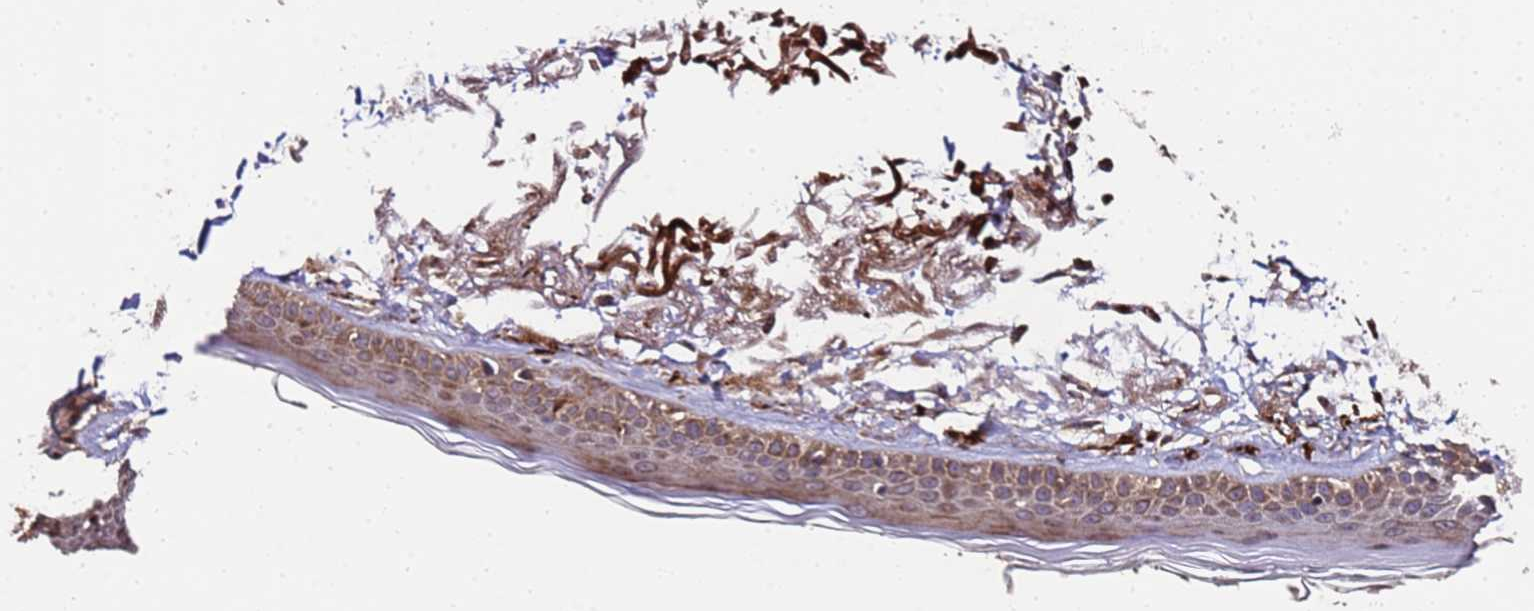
{"staining": {"intensity": "moderate", "quantity": ">75%", "location": "cytoplasmic/membranous"}, "tissue": "skin", "cell_type": "Fibroblasts", "image_type": "normal", "snomed": [{"axis": "morphology", "description": "Normal tissue, NOS"}, {"axis": "topography", "description": "Skin"}, {"axis": "topography", "description": "Skeletal muscle"}], "caption": "Immunohistochemistry (DAB (3,3'-diaminobenzidine)) staining of benign human skin shows moderate cytoplasmic/membranous protein staining in about >75% of fibroblasts.", "gene": "PRODH", "patient": {"sex": "male", "age": 83}}